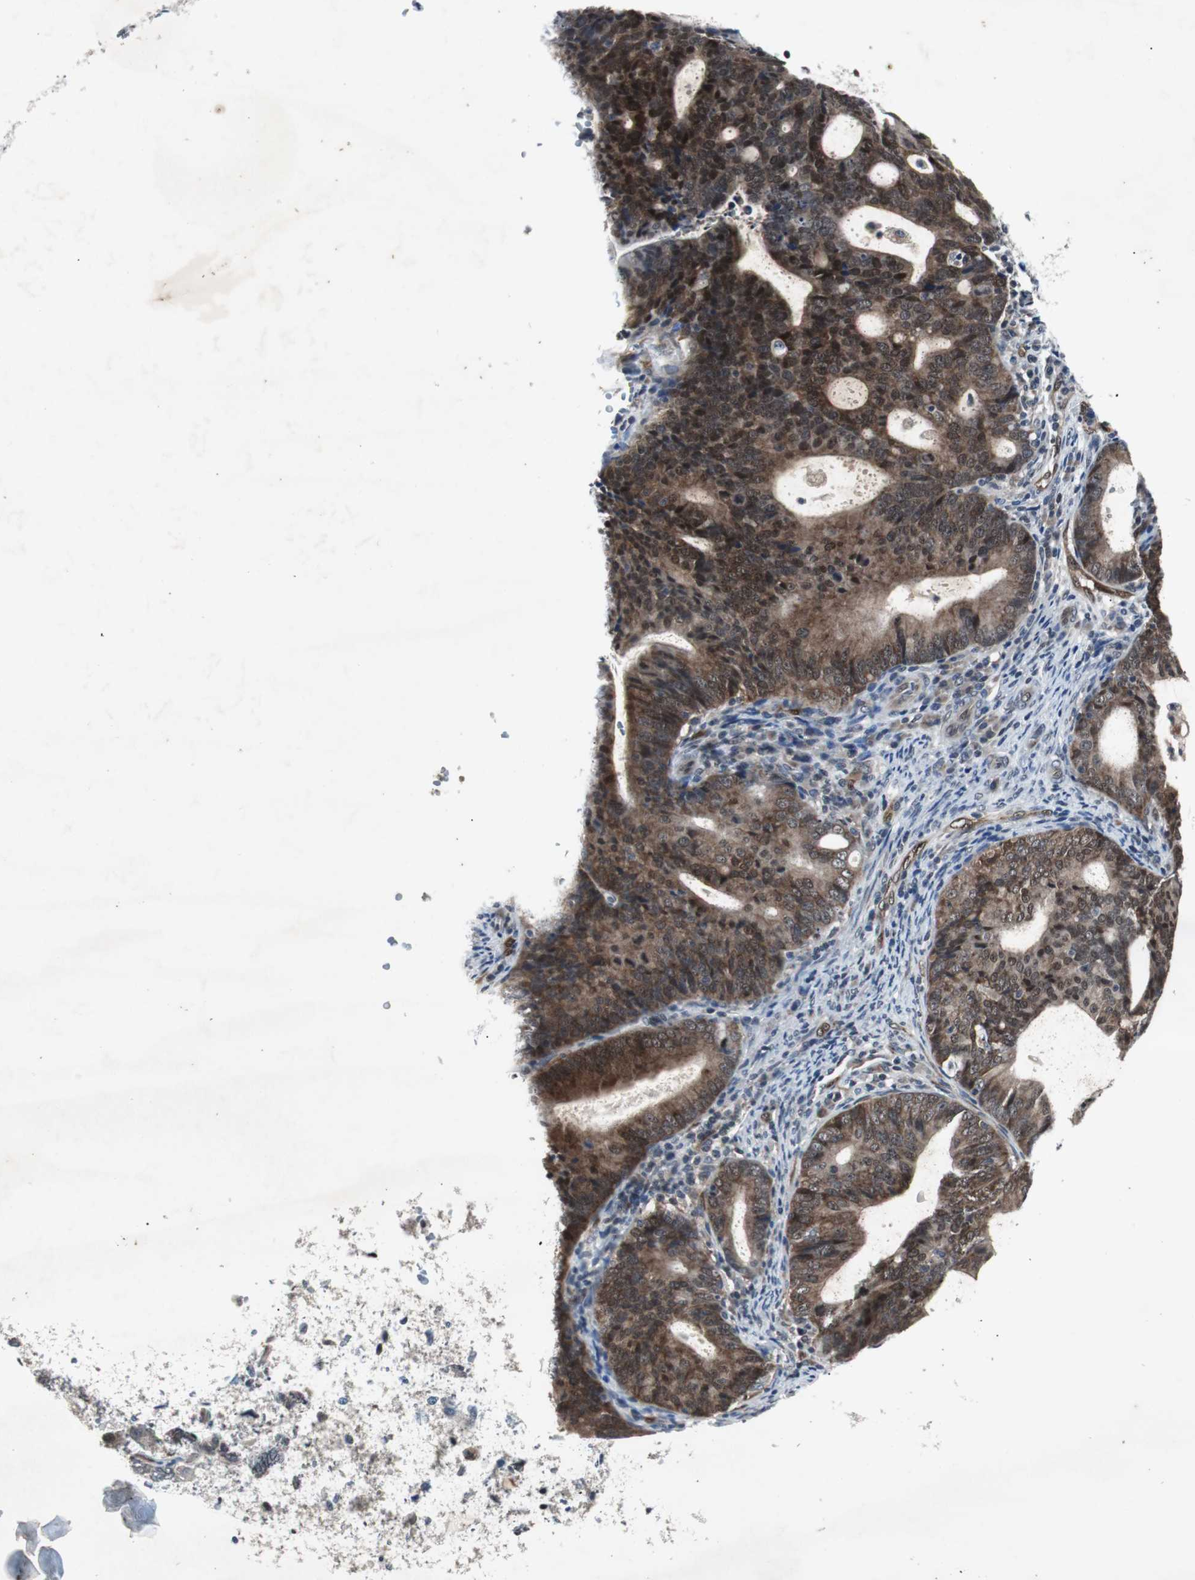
{"staining": {"intensity": "strong", "quantity": ">75%", "location": "cytoplasmic/membranous"}, "tissue": "endometrial cancer", "cell_type": "Tumor cells", "image_type": "cancer", "snomed": [{"axis": "morphology", "description": "Adenocarcinoma, NOS"}, {"axis": "topography", "description": "Uterus"}], "caption": "About >75% of tumor cells in human adenocarcinoma (endometrial) show strong cytoplasmic/membranous protein expression as visualized by brown immunohistochemical staining.", "gene": "SMAD1", "patient": {"sex": "female", "age": 83}}